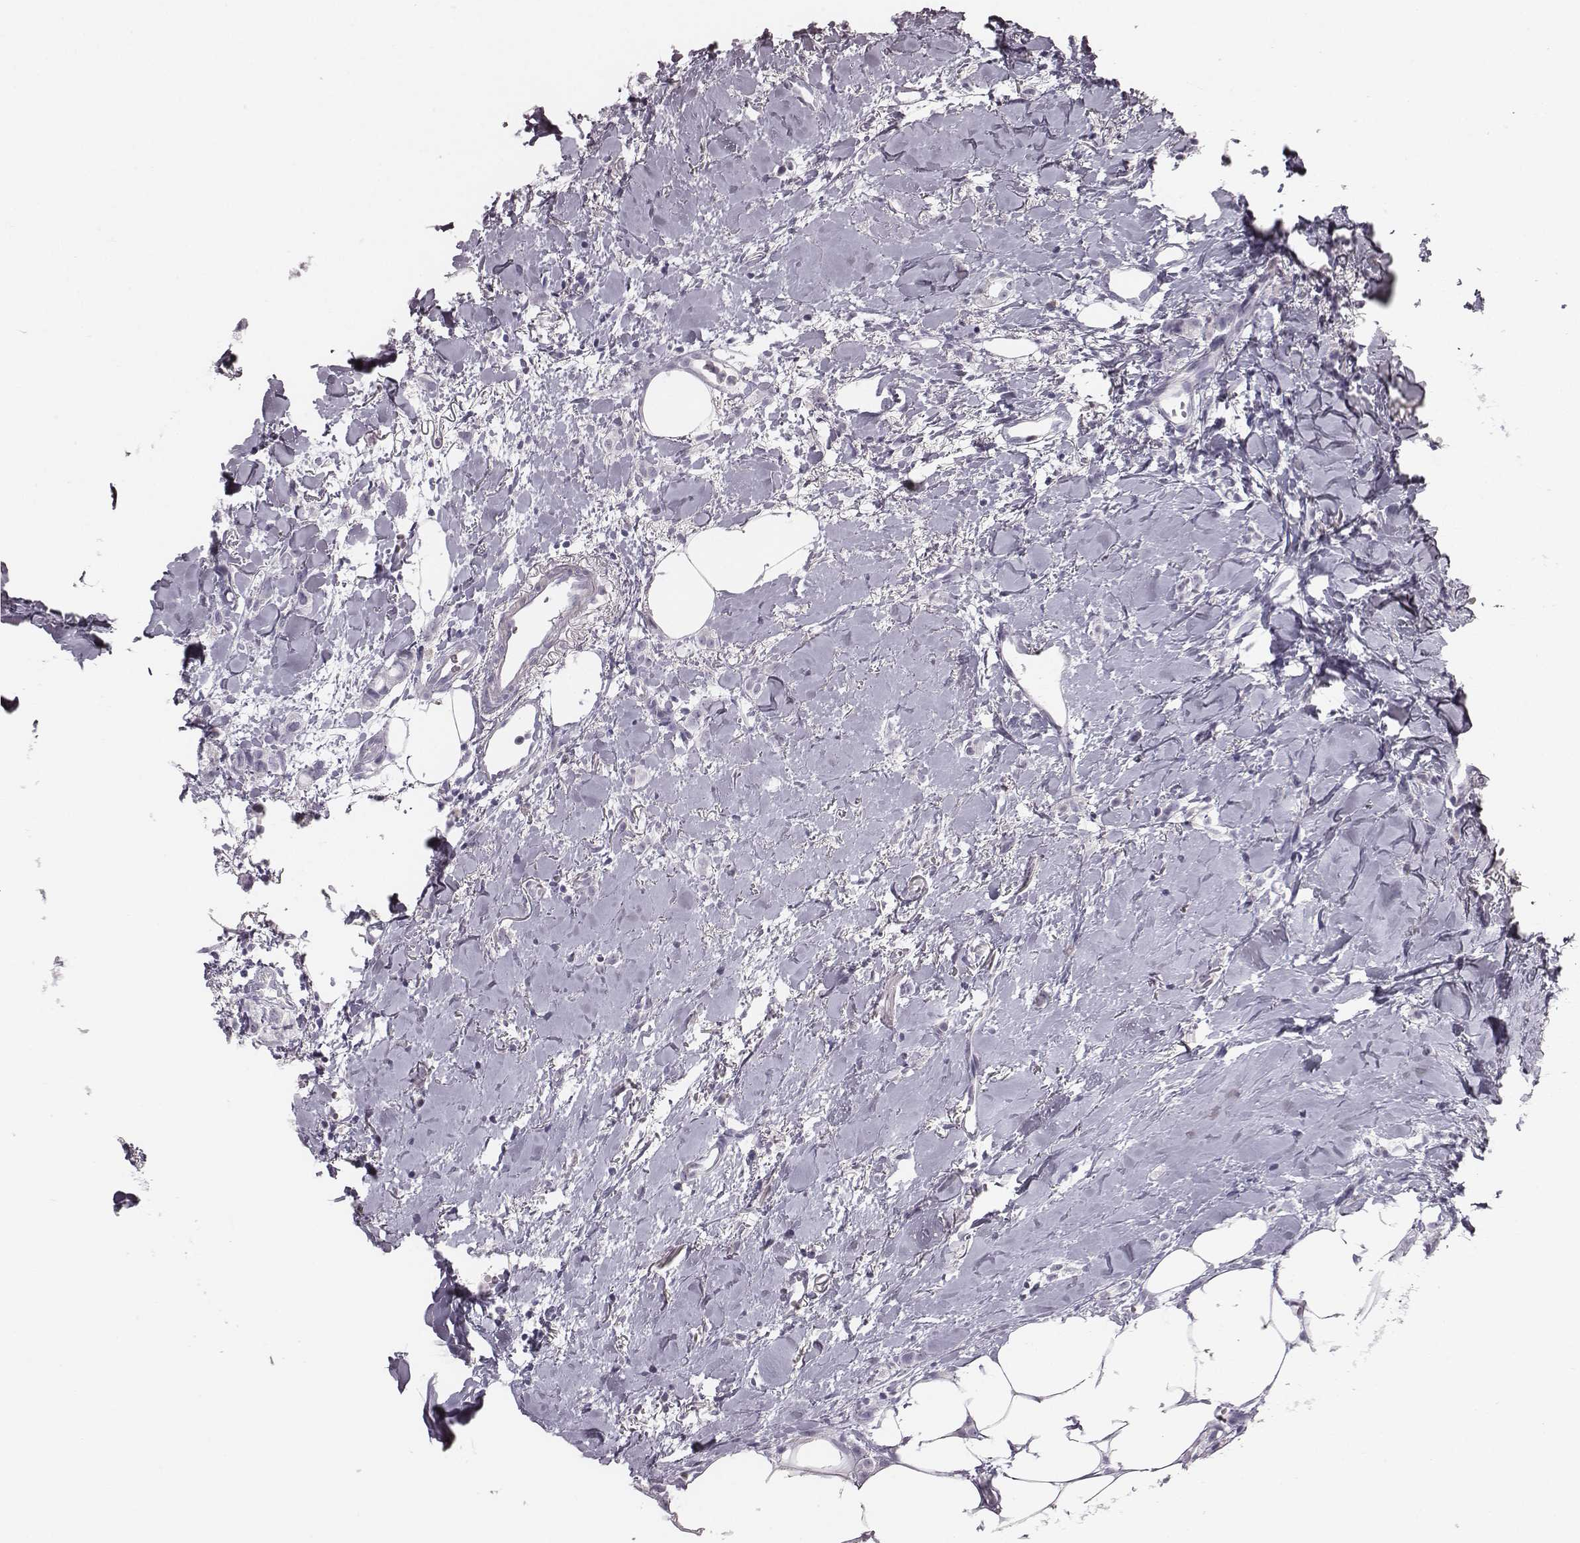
{"staining": {"intensity": "negative", "quantity": "none", "location": "none"}, "tissue": "breast cancer", "cell_type": "Tumor cells", "image_type": "cancer", "snomed": [{"axis": "morphology", "description": "Duct carcinoma"}, {"axis": "topography", "description": "Breast"}], "caption": "Breast cancer stained for a protein using IHC reveals no expression tumor cells.", "gene": "CRISP1", "patient": {"sex": "female", "age": 85}}